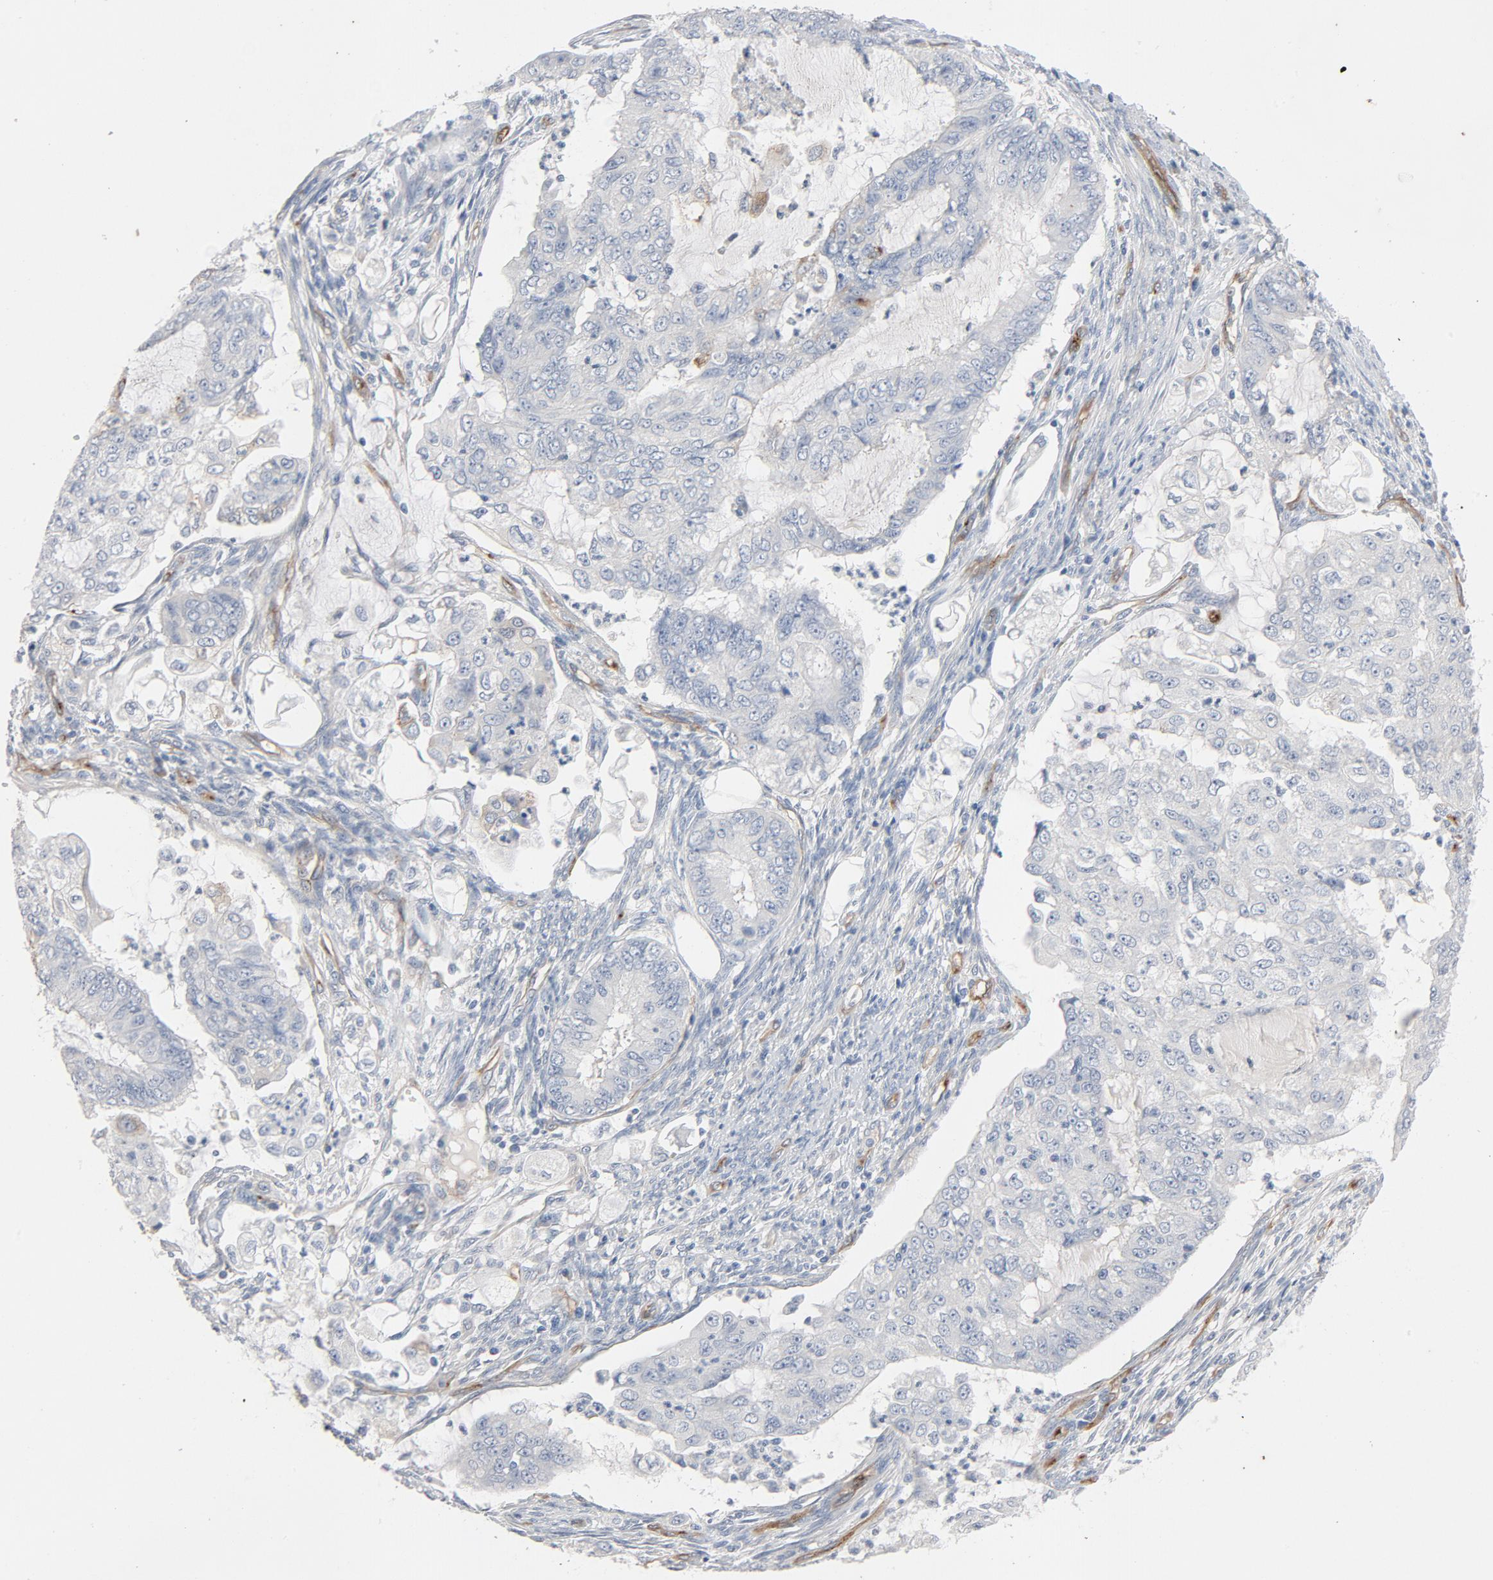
{"staining": {"intensity": "negative", "quantity": "none", "location": "none"}, "tissue": "endometrial cancer", "cell_type": "Tumor cells", "image_type": "cancer", "snomed": [{"axis": "morphology", "description": "Adenocarcinoma, NOS"}, {"axis": "topography", "description": "Endometrium"}], "caption": "This is an immunohistochemistry (IHC) micrograph of endometrial cancer. There is no positivity in tumor cells.", "gene": "KDR", "patient": {"sex": "female", "age": 75}}